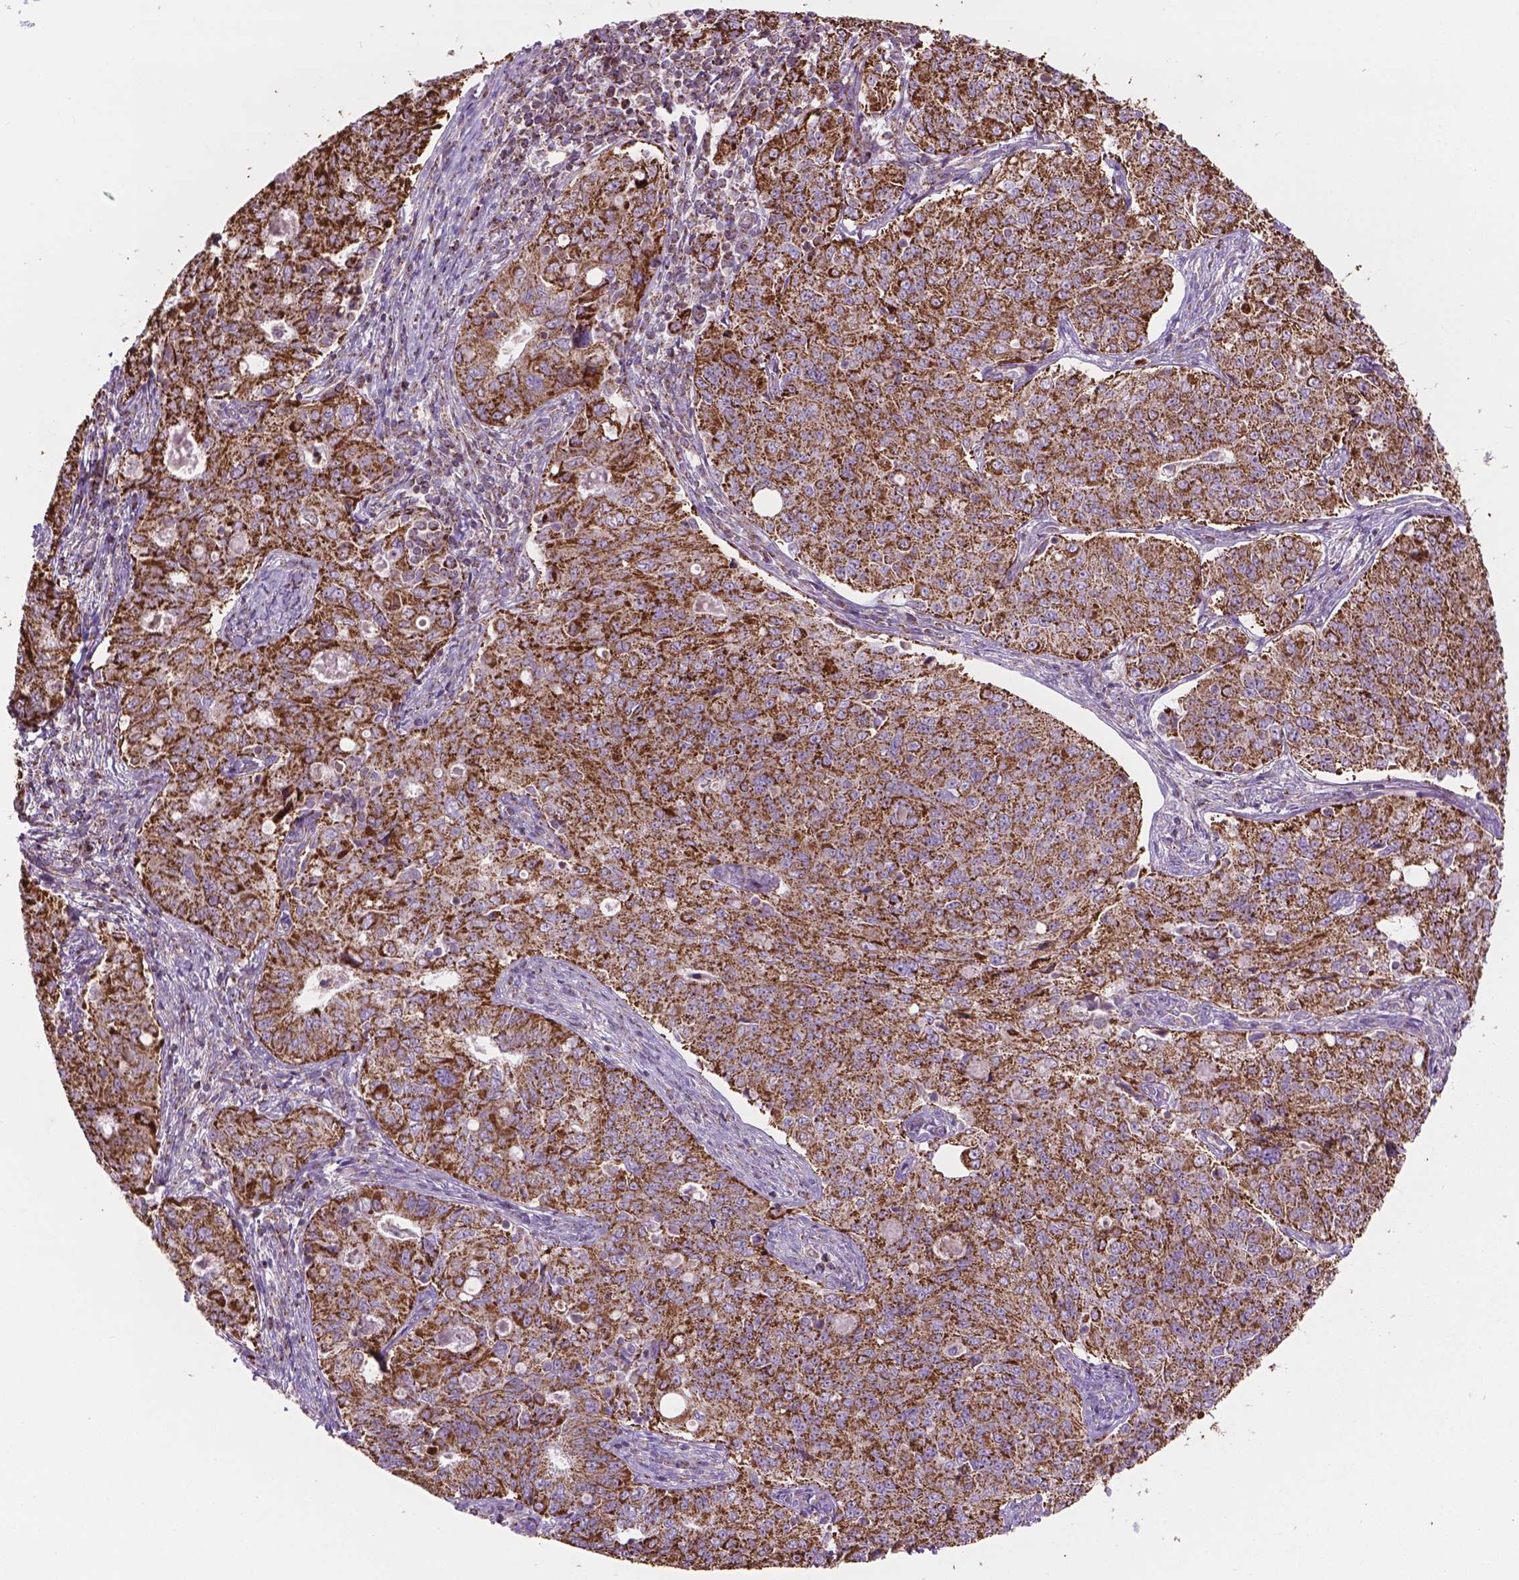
{"staining": {"intensity": "strong", "quantity": ">75%", "location": "cytoplasmic/membranous"}, "tissue": "endometrial cancer", "cell_type": "Tumor cells", "image_type": "cancer", "snomed": [{"axis": "morphology", "description": "Adenocarcinoma, NOS"}, {"axis": "topography", "description": "Endometrium"}], "caption": "DAB (3,3'-diaminobenzidine) immunohistochemical staining of adenocarcinoma (endometrial) reveals strong cytoplasmic/membranous protein expression in about >75% of tumor cells.", "gene": "PIBF1", "patient": {"sex": "female", "age": 43}}